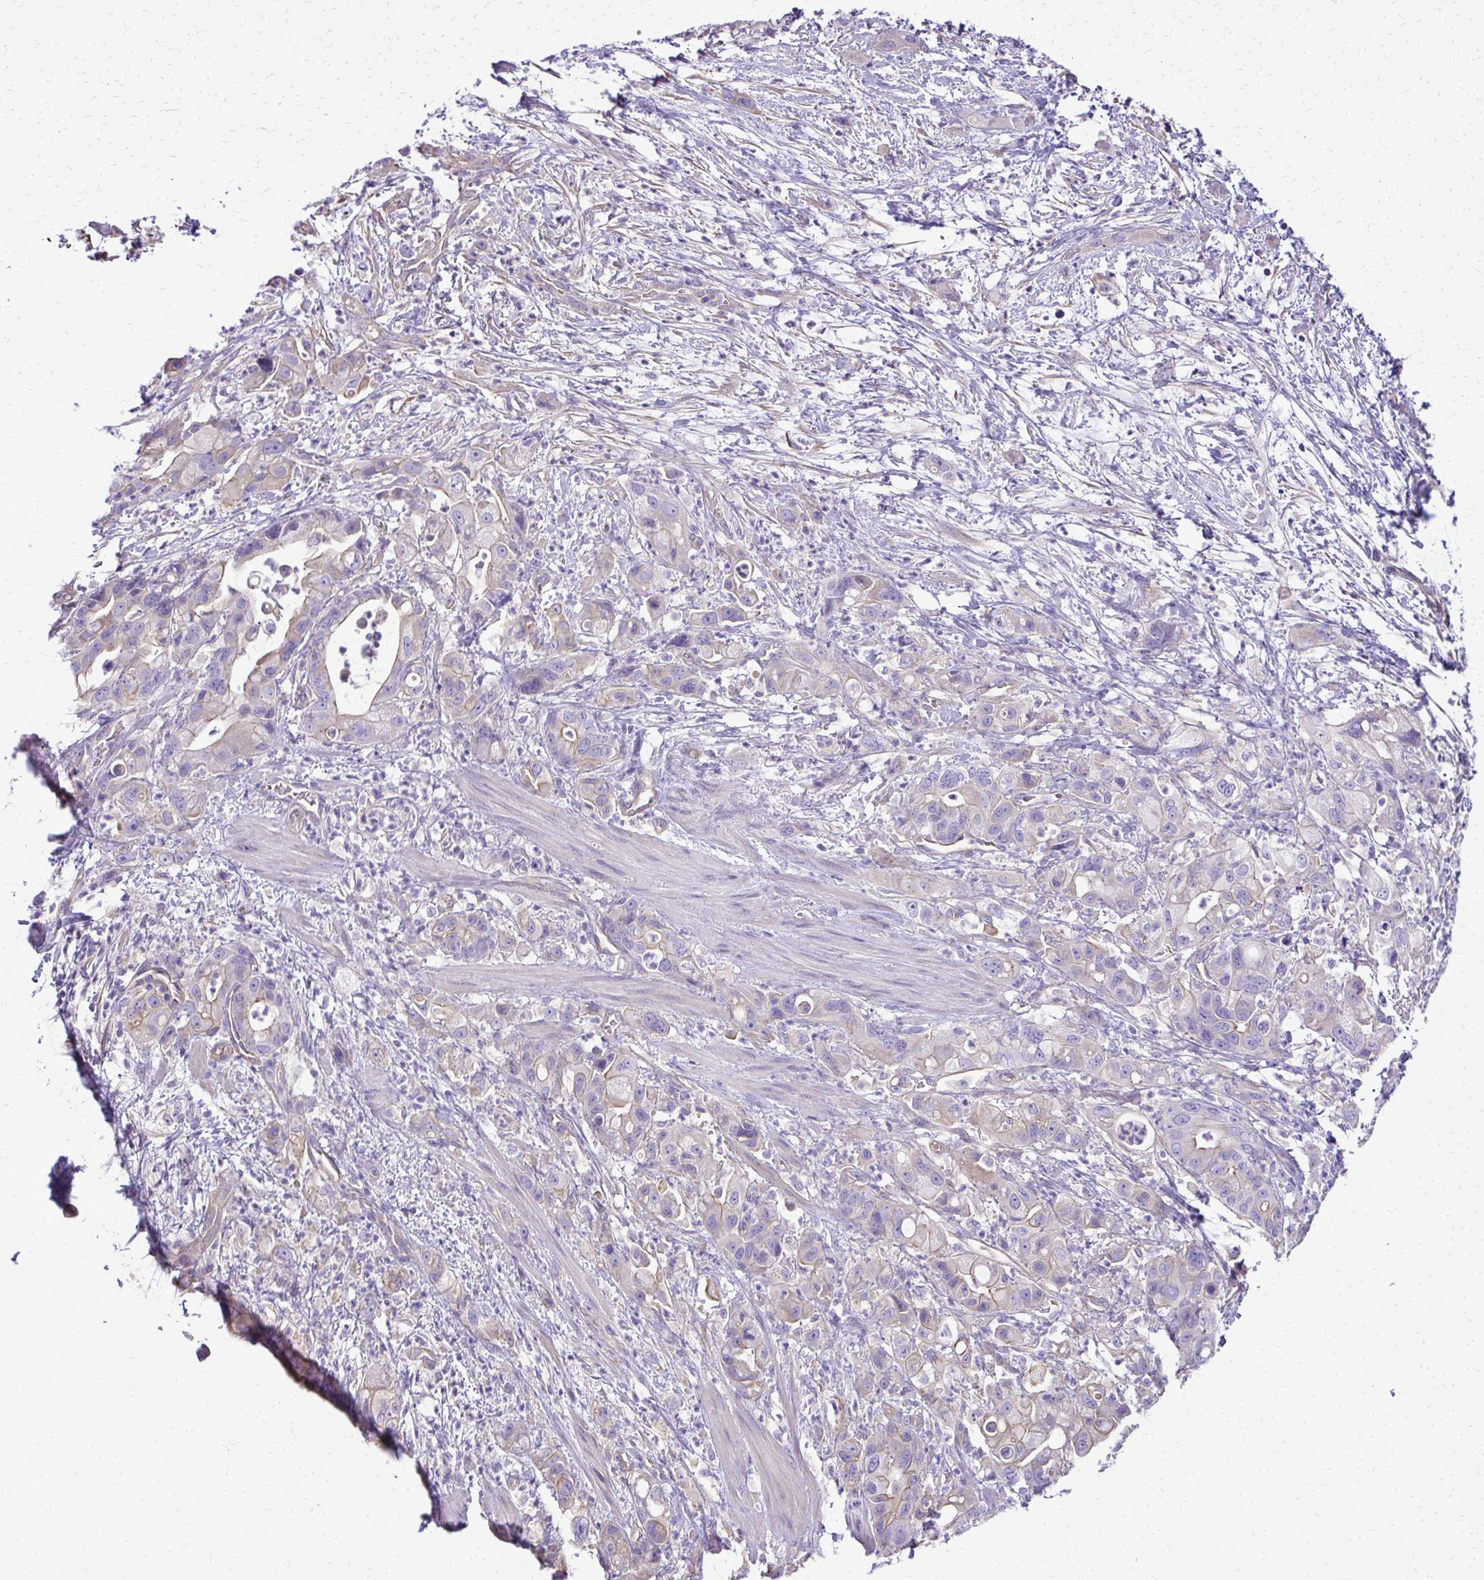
{"staining": {"intensity": "weak", "quantity": "25%-75%", "location": "cytoplasmic/membranous"}, "tissue": "pancreatic cancer", "cell_type": "Tumor cells", "image_type": "cancer", "snomed": [{"axis": "morphology", "description": "Adenocarcinoma, NOS"}, {"axis": "topography", "description": "Pancreas"}], "caption": "Protein staining by IHC shows weak cytoplasmic/membranous staining in about 25%-75% of tumor cells in pancreatic cancer (adenocarcinoma).", "gene": "RUNDC3B", "patient": {"sex": "male", "age": 68}}